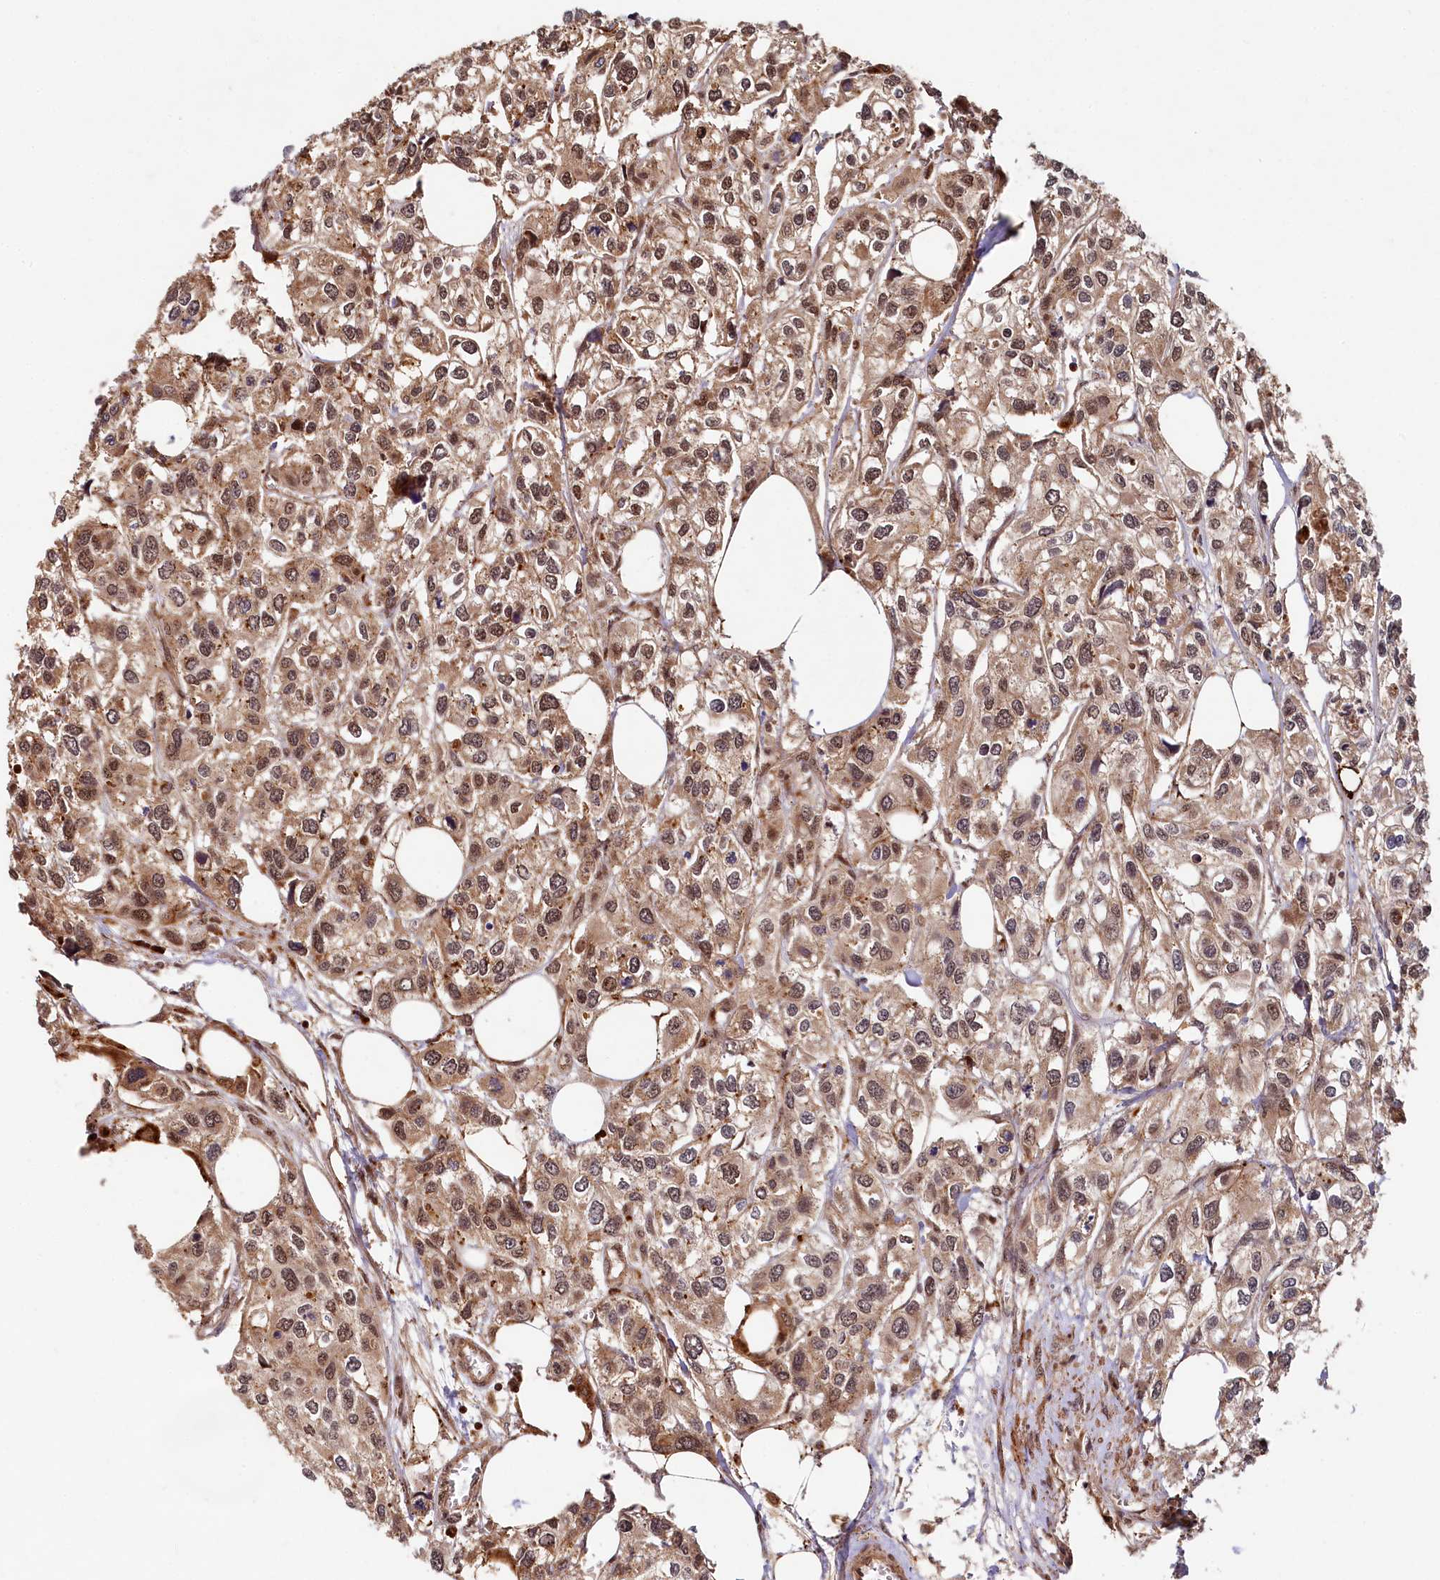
{"staining": {"intensity": "moderate", "quantity": ">75%", "location": "cytoplasmic/membranous,nuclear"}, "tissue": "urothelial cancer", "cell_type": "Tumor cells", "image_type": "cancer", "snomed": [{"axis": "morphology", "description": "Urothelial carcinoma, High grade"}, {"axis": "topography", "description": "Urinary bladder"}], "caption": "IHC histopathology image of high-grade urothelial carcinoma stained for a protein (brown), which displays medium levels of moderate cytoplasmic/membranous and nuclear staining in approximately >75% of tumor cells.", "gene": "TRIM23", "patient": {"sex": "male", "age": 67}}